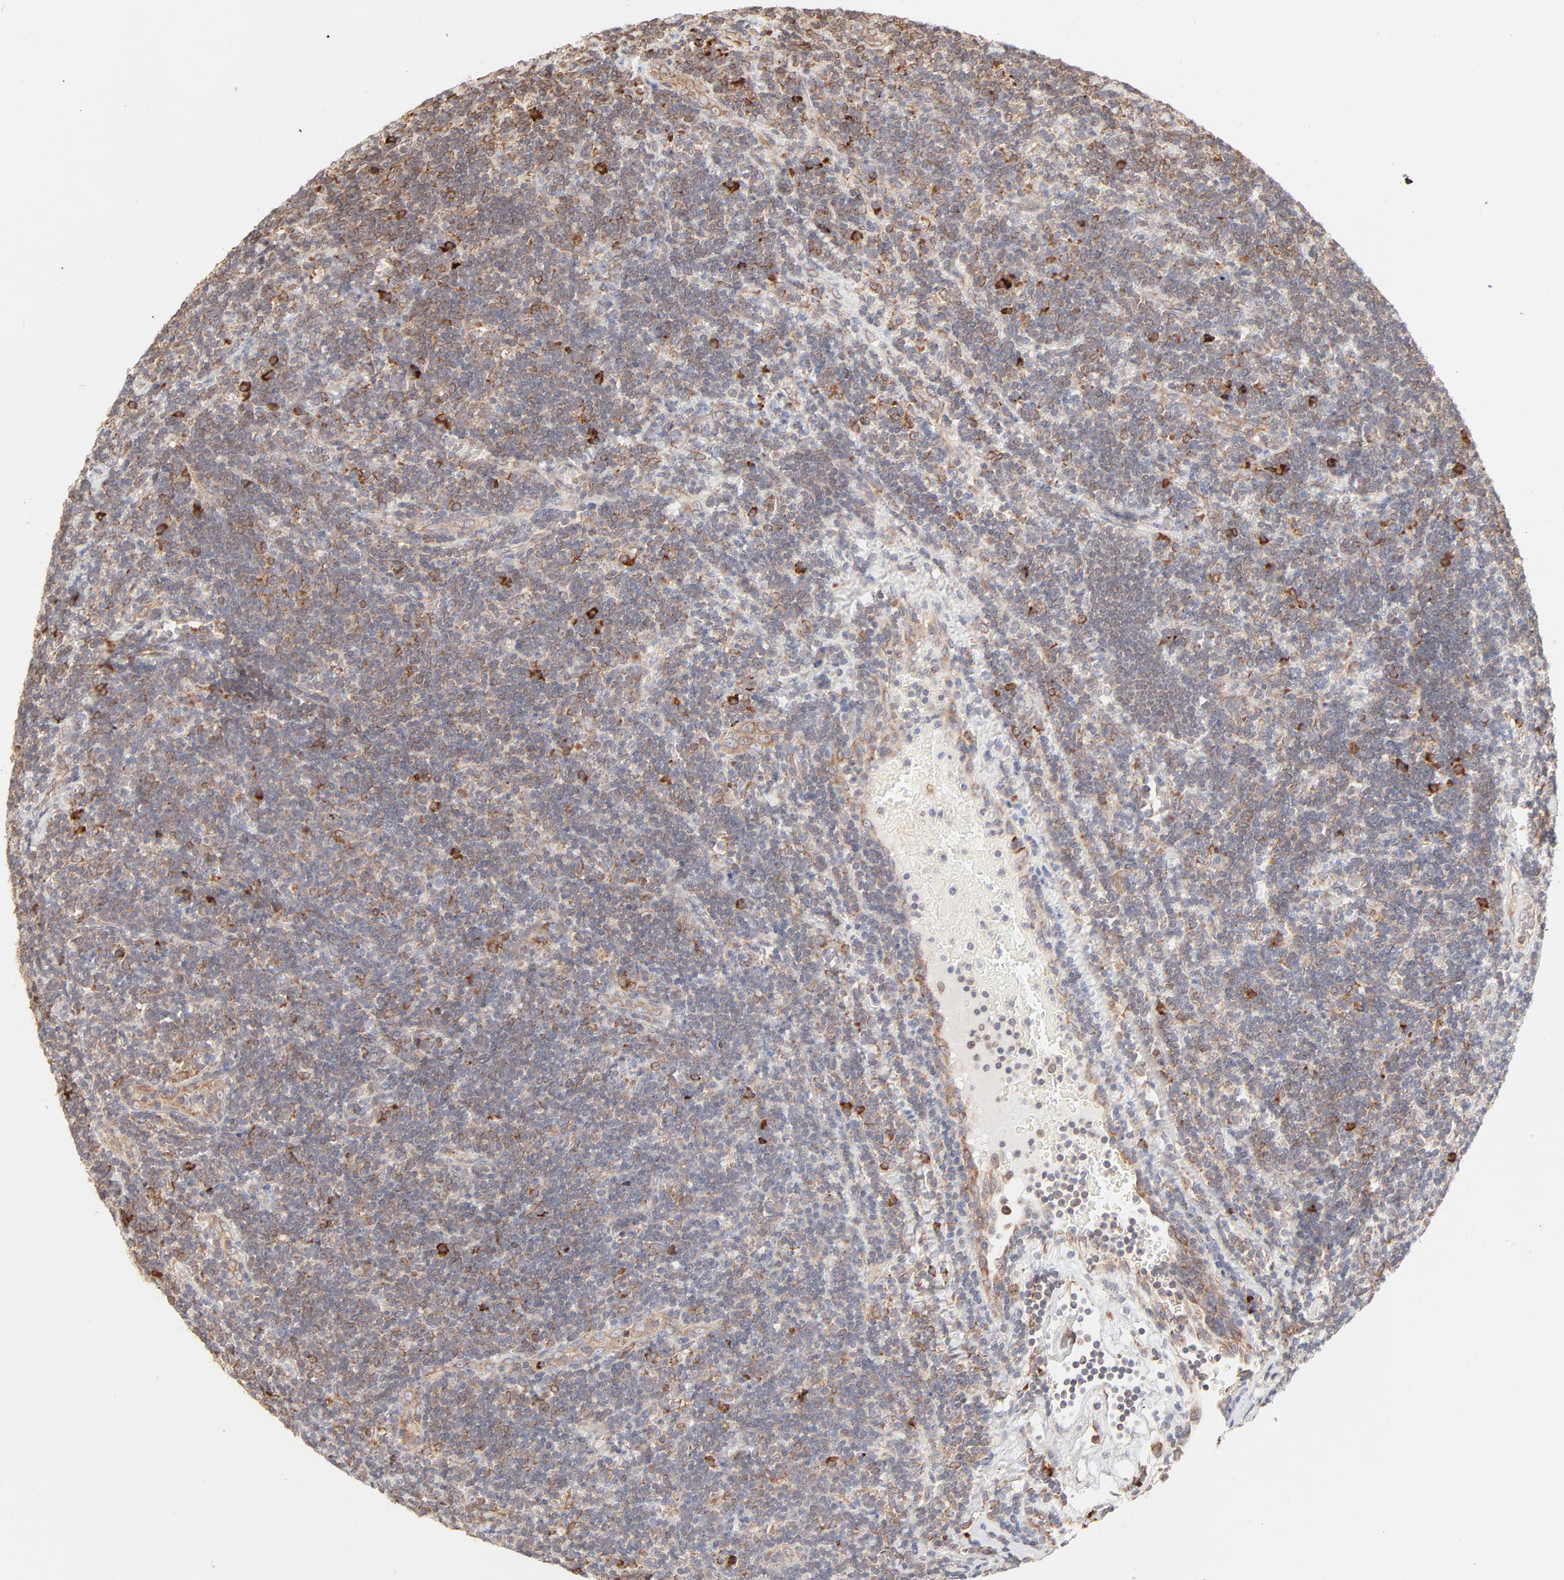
{"staining": {"intensity": "moderate", "quantity": ">75%", "location": "cytoplasmic/membranous"}, "tissue": "lymphoma", "cell_type": "Tumor cells", "image_type": "cancer", "snomed": [{"axis": "morphology", "description": "Malignant lymphoma, non-Hodgkin's type, Low grade"}, {"axis": "topography", "description": "Lymph node"}], "caption": "Tumor cells exhibit medium levels of moderate cytoplasmic/membranous positivity in about >75% of cells in human lymphoma.", "gene": "PARP12", "patient": {"sex": "male", "age": 70}}